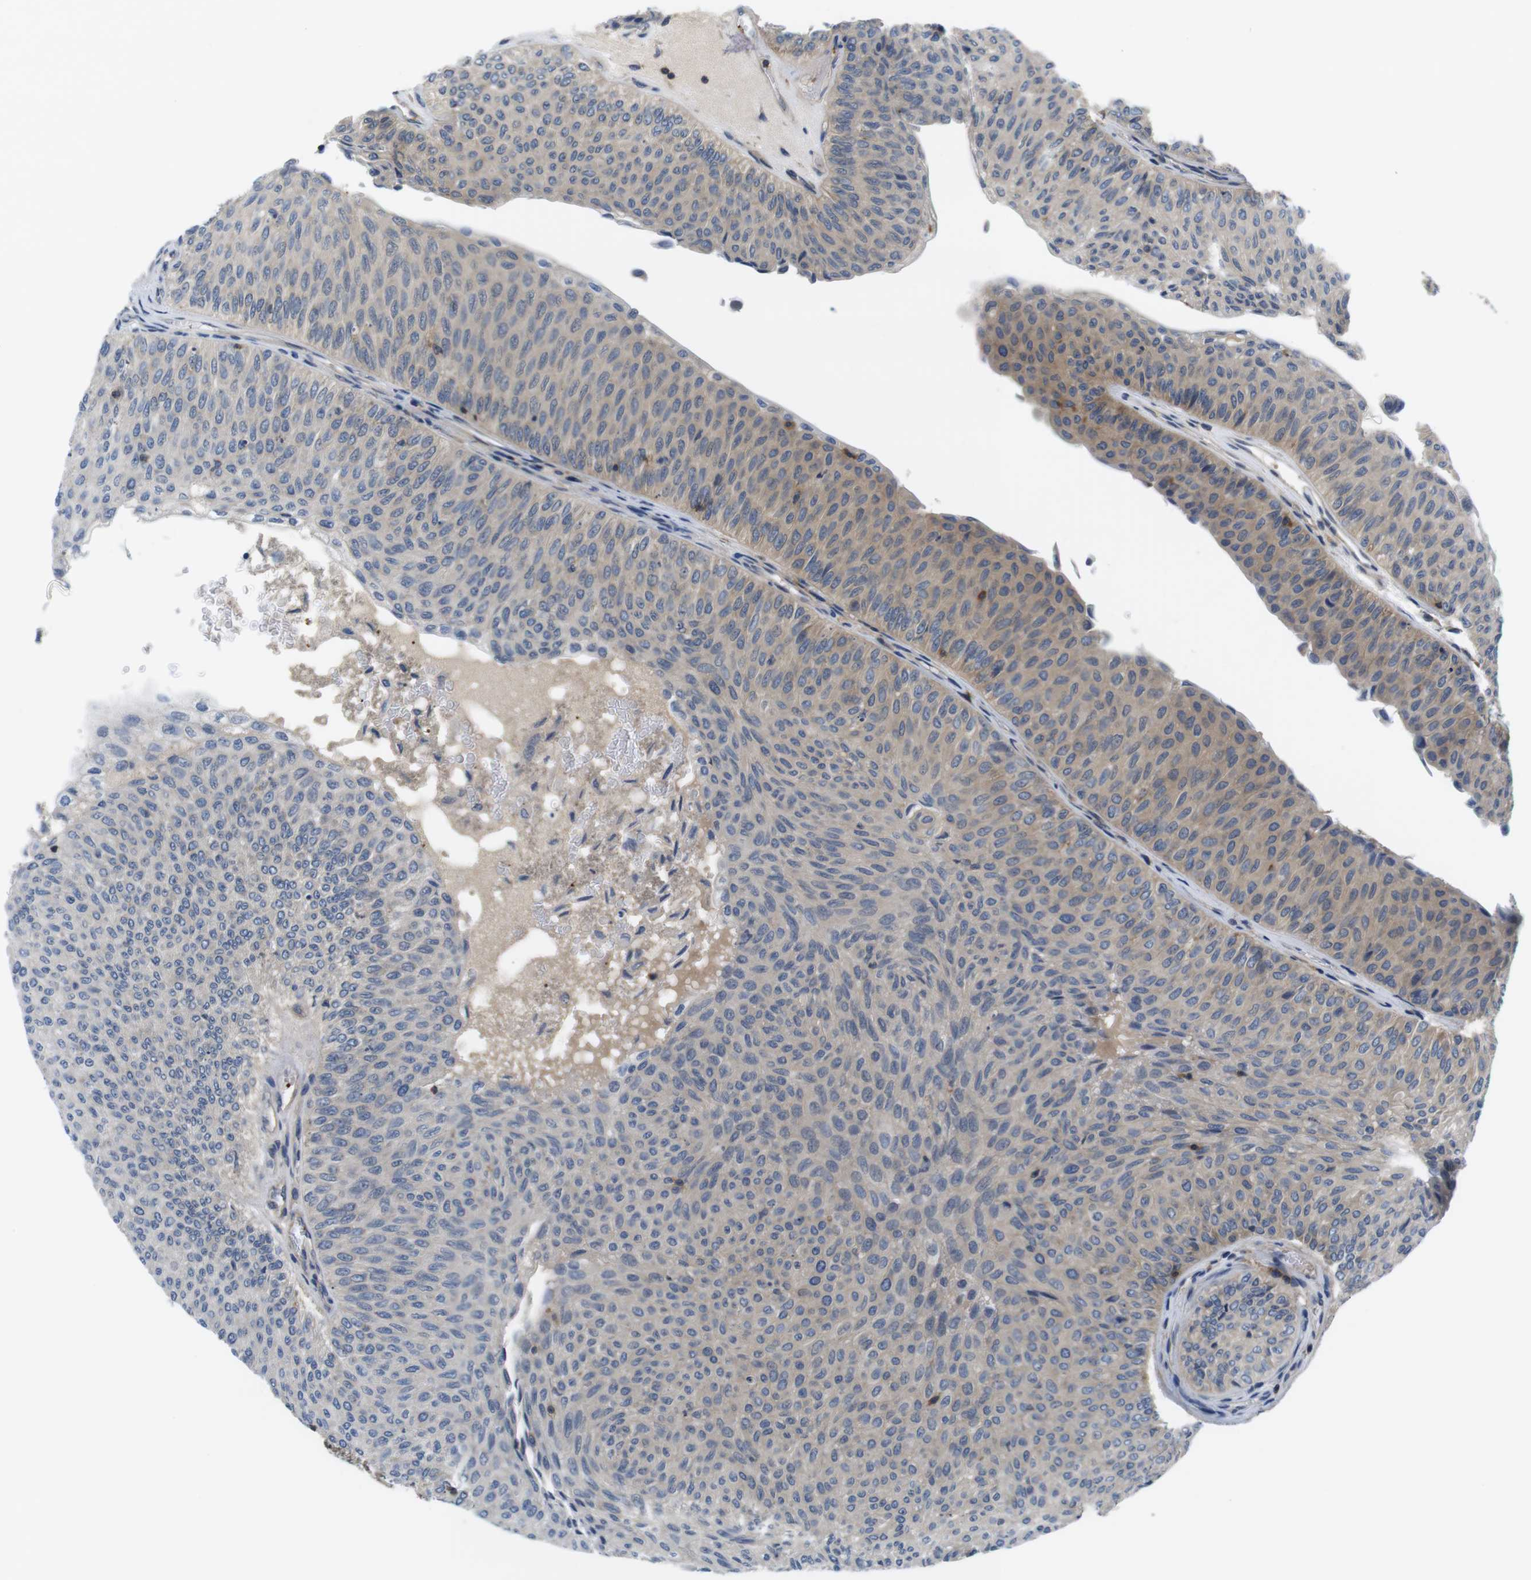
{"staining": {"intensity": "weak", "quantity": "25%-75%", "location": "cytoplasmic/membranous"}, "tissue": "urothelial cancer", "cell_type": "Tumor cells", "image_type": "cancer", "snomed": [{"axis": "morphology", "description": "Urothelial carcinoma, Low grade"}, {"axis": "topography", "description": "Urinary bladder"}], "caption": "Brown immunohistochemical staining in human urothelial carcinoma (low-grade) shows weak cytoplasmic/membranous positivity in approximately 25%-75% of tumor cells. (Stains: DAB in brown, nuclei in blue, Microscopy: brightfield microscopy at high magnification).", "gene": "HERPUD2", "patient": {"sex": "male", "age": 78}}